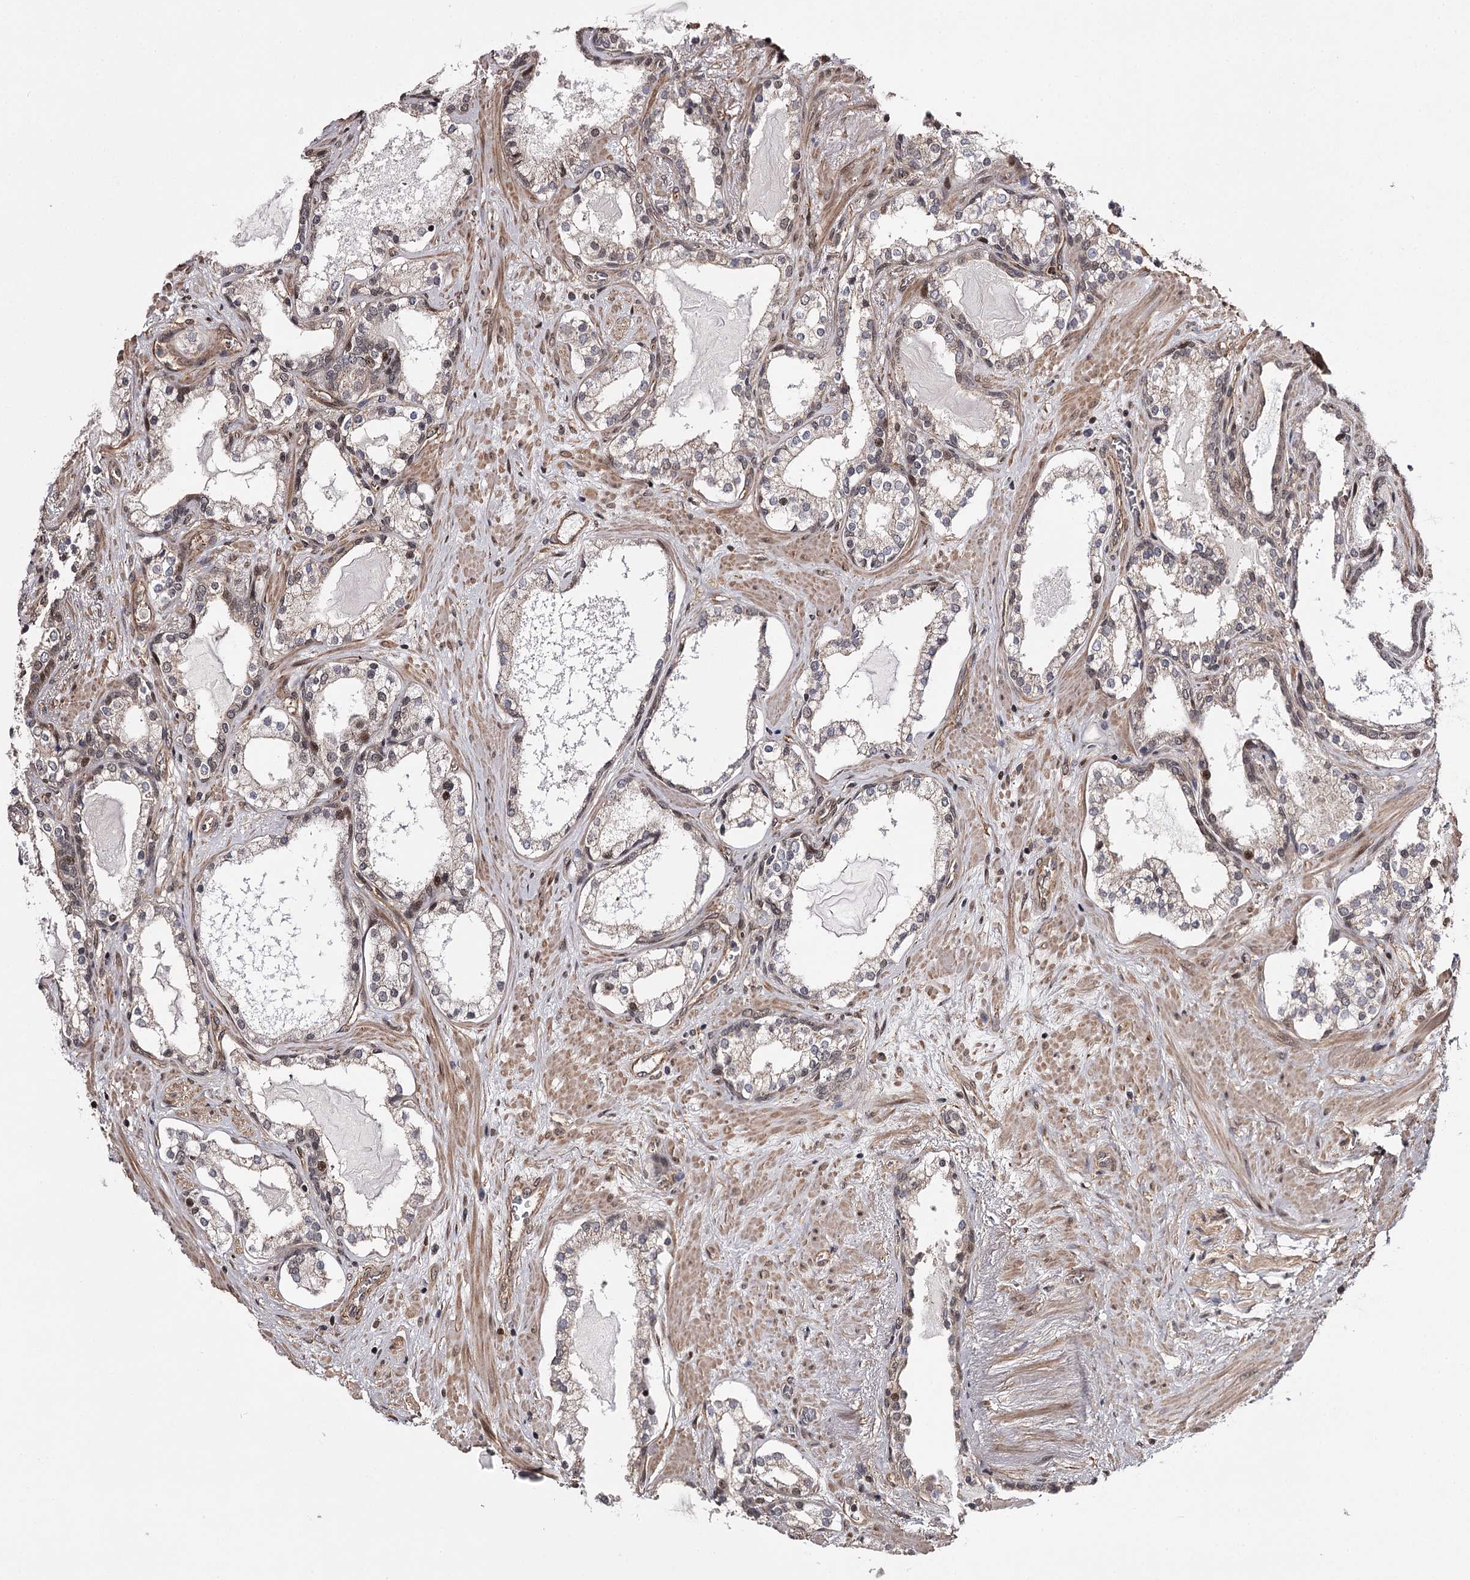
{"staining": {"intensity": "moderate", "quantity": "<25%", "location": "nuclear"}, "tissue": "prostate cancer", "cell_type": "Tumor cells", "image_type": "cancer", "snomed": [{"axis": "morphology", "description": "Adenocarcinoma, High grade"}, {"axis": "topography", "description": "Prostate"}], "caption": "High-magnification brightfield microscopy of prostate adenocarcinoma (high-grade) stained with DAB (3,3'-diaminobenzidine) (brown) and counterstained with hematoxylin (blue). tumor cells exhibit moderate nuclear positivity is identified in approximately<25% of cells. (IHC, brightfield microscopy, high magnification).", "gene": "TTC33", "patient": {"sex": "male", "age": 58}}